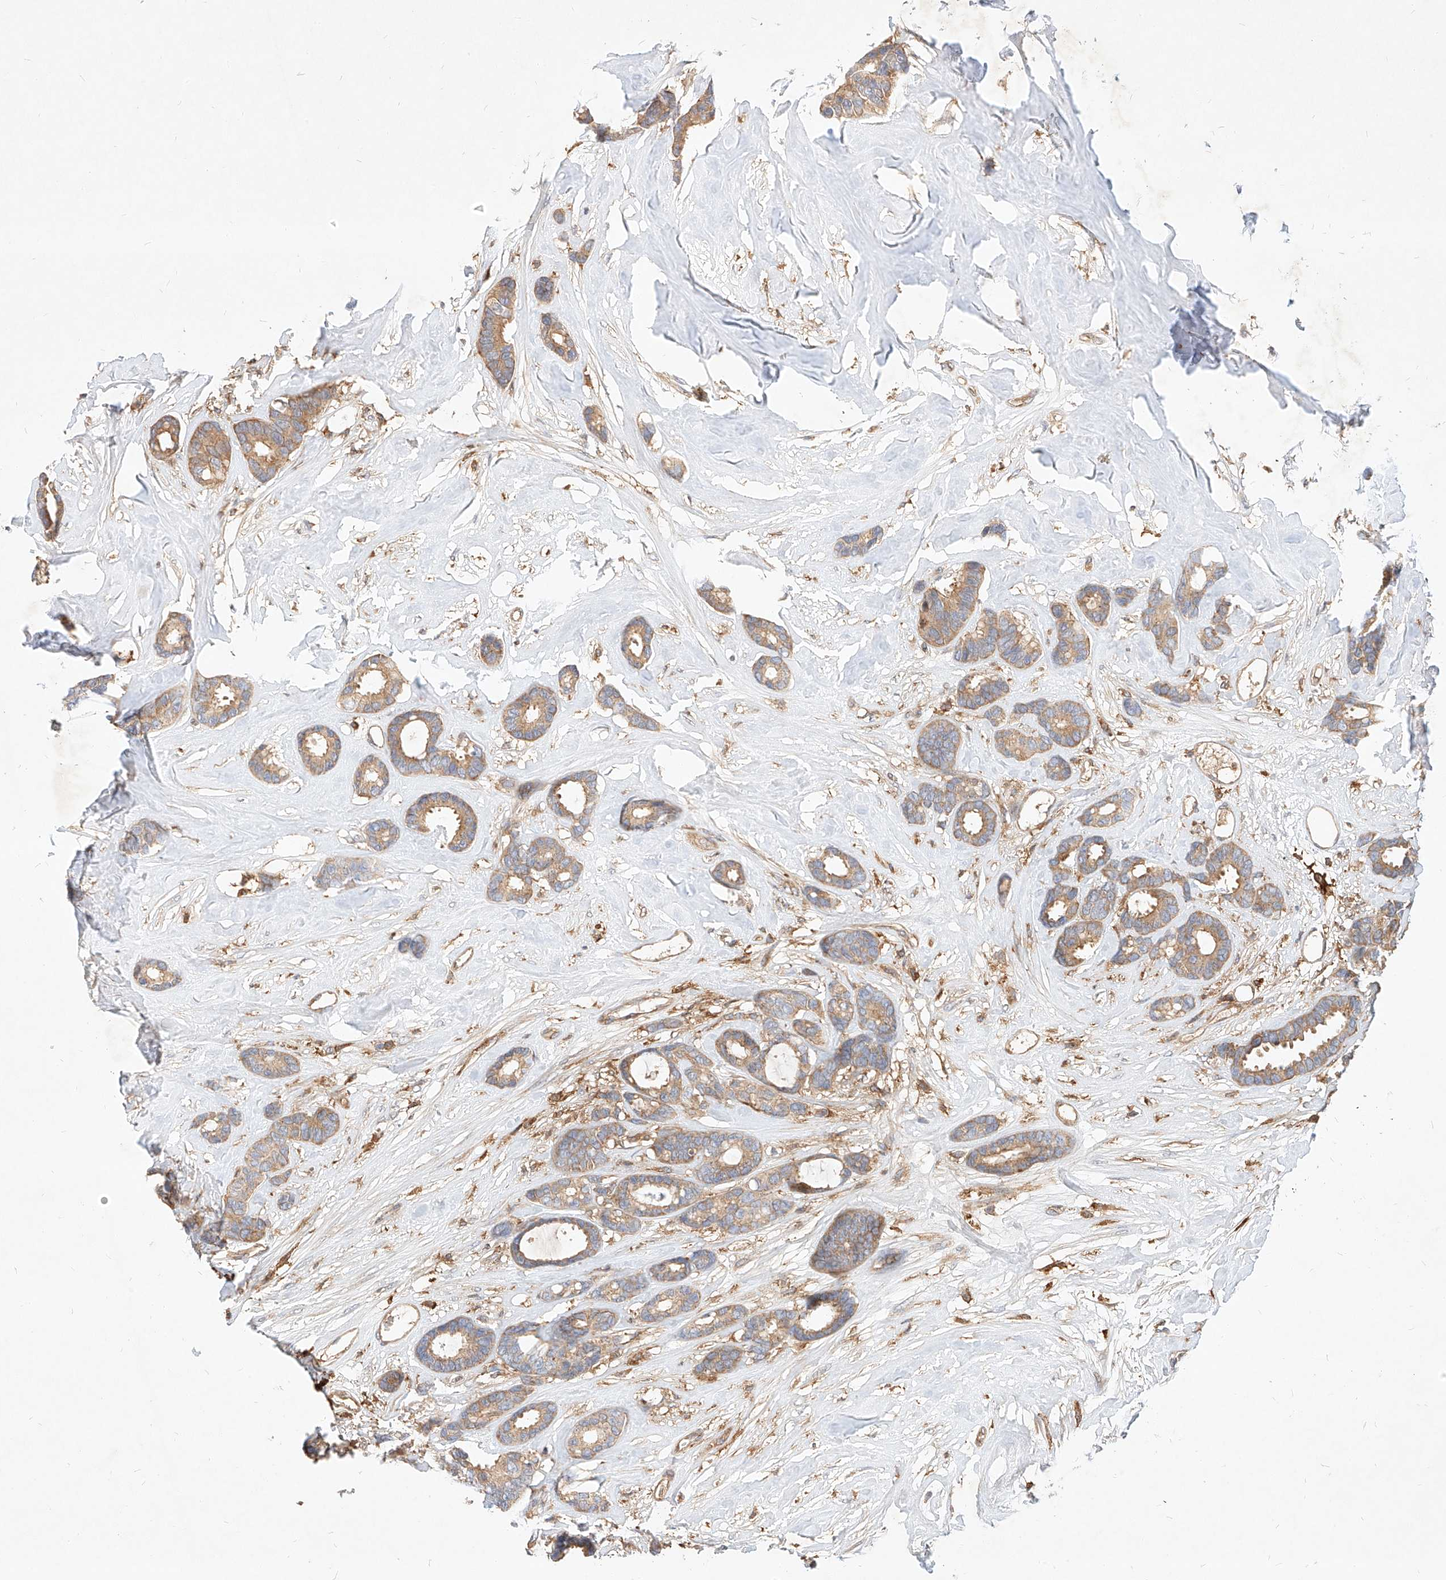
{"staining": {"intensity": "moderate", "quantity": ">75%", "location": "cytoplasmic/membranous"}, "tissue": "breast cancer", "cell_type": "Tumor cells", "image_type": "cancer", "snomed": [{"axis": "morphology", "description": "Duct carcinoma"}, {"axis": "topography", "description": "Breast"}], "caption": "Approximately >75% of tumor cells in human breast cancer exhibit moderate cytoplasmic/membranous protein staining as visualized by brown immunohistochemical staining.", "gene": "NFAM1", "patient": {"sex": "female", "age": 87}}